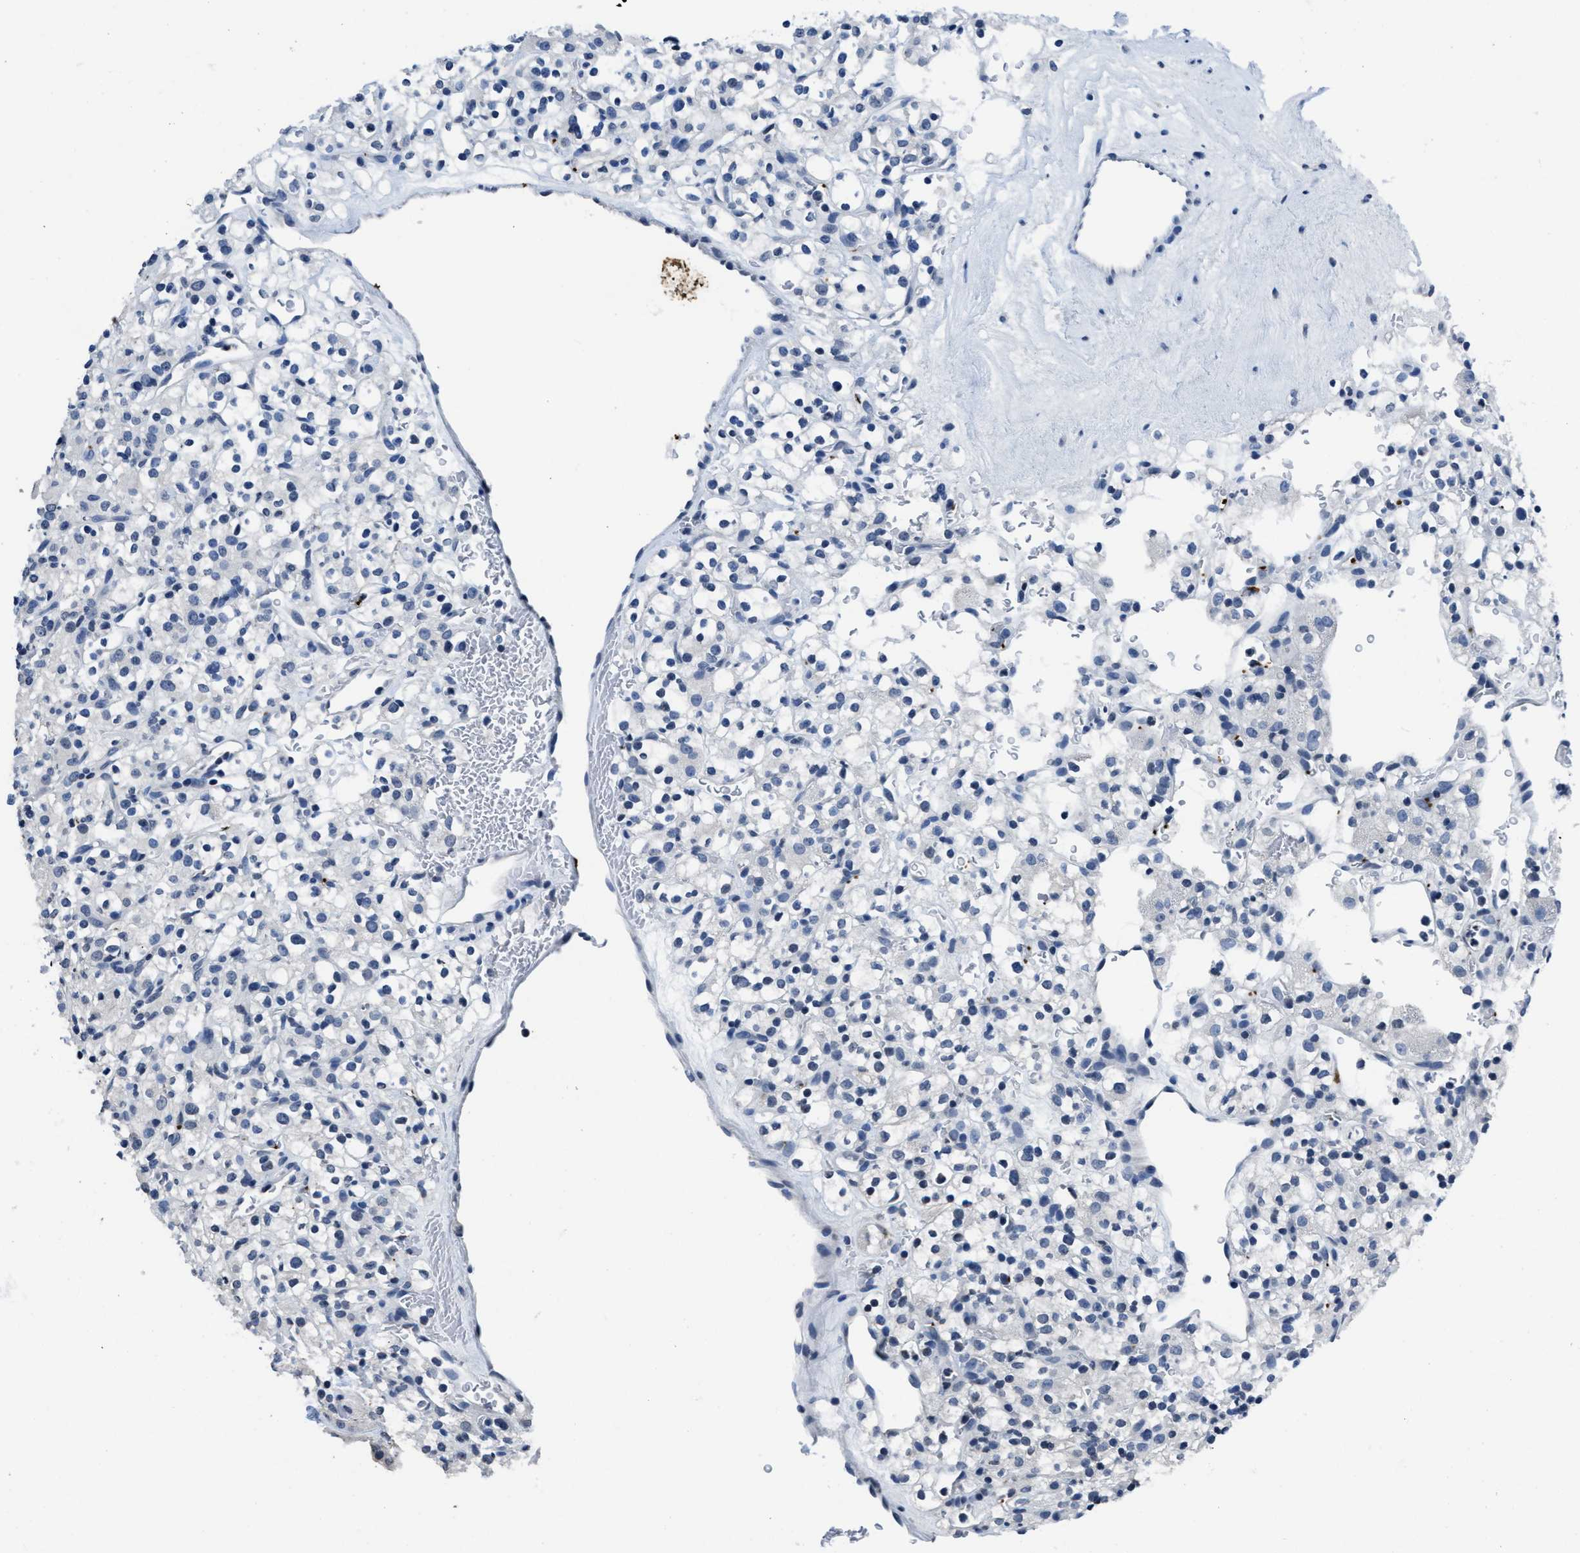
{"staining": {"intensity": "negative", "quantity": "none", "location": "none"}, "tissue": "renal cancer", "cell_type": "Tumor cells", "image_type": "cancer", "snomed": [{"axis": "morphology", "description": "Normal tissue, NOS"}, {"axis": "morphology", "description": "Adenocarcinoma, NOS"}, {"axis": "topography", "description": "Kidney"}], "caption": "This is an immunohistochemistry (IHC) photomicrograph of human renal cancer. There is no staining in tumor cells.", "gene": "ITGA2B", "patient": {"sex": "female", "age": 72}}